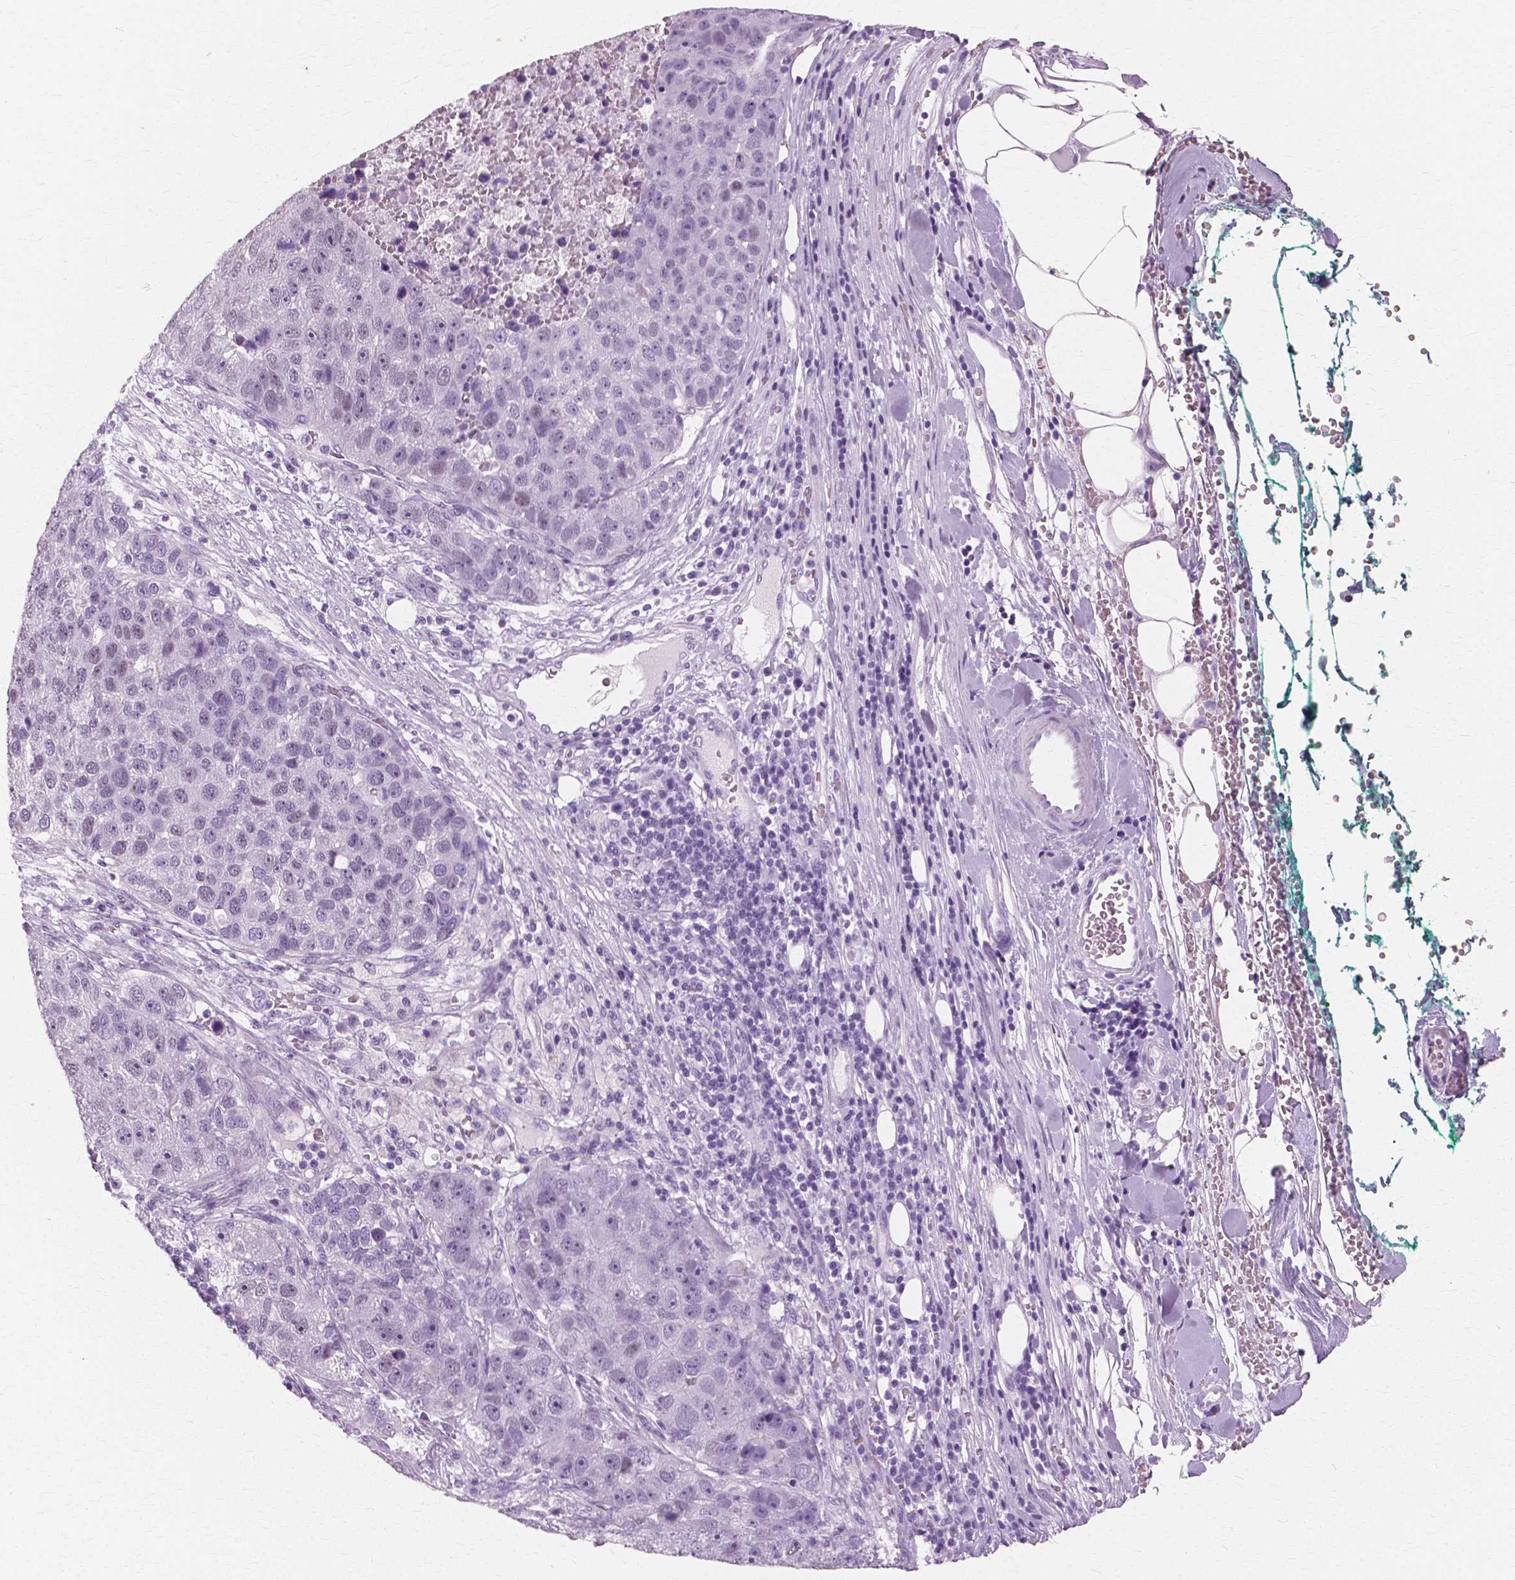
{"staining": {"intensity": "negative", "quantity": "none", "location": "none"}, "tissue": "pancreatic cancer", "cell_type": "Tumor cells", "image_type": "cancer", "snomed": [{"axis": "morphology", "description": "Adenocarcinoma, NOS"}, {"axis": "topography", "description": "Pancreas"}], "caption": "The photomicrograph displays no staining of tumor cells in pancreatic cancer.", "gene": "SFTPD", "patient": {"sex": "female", "age": 61}}